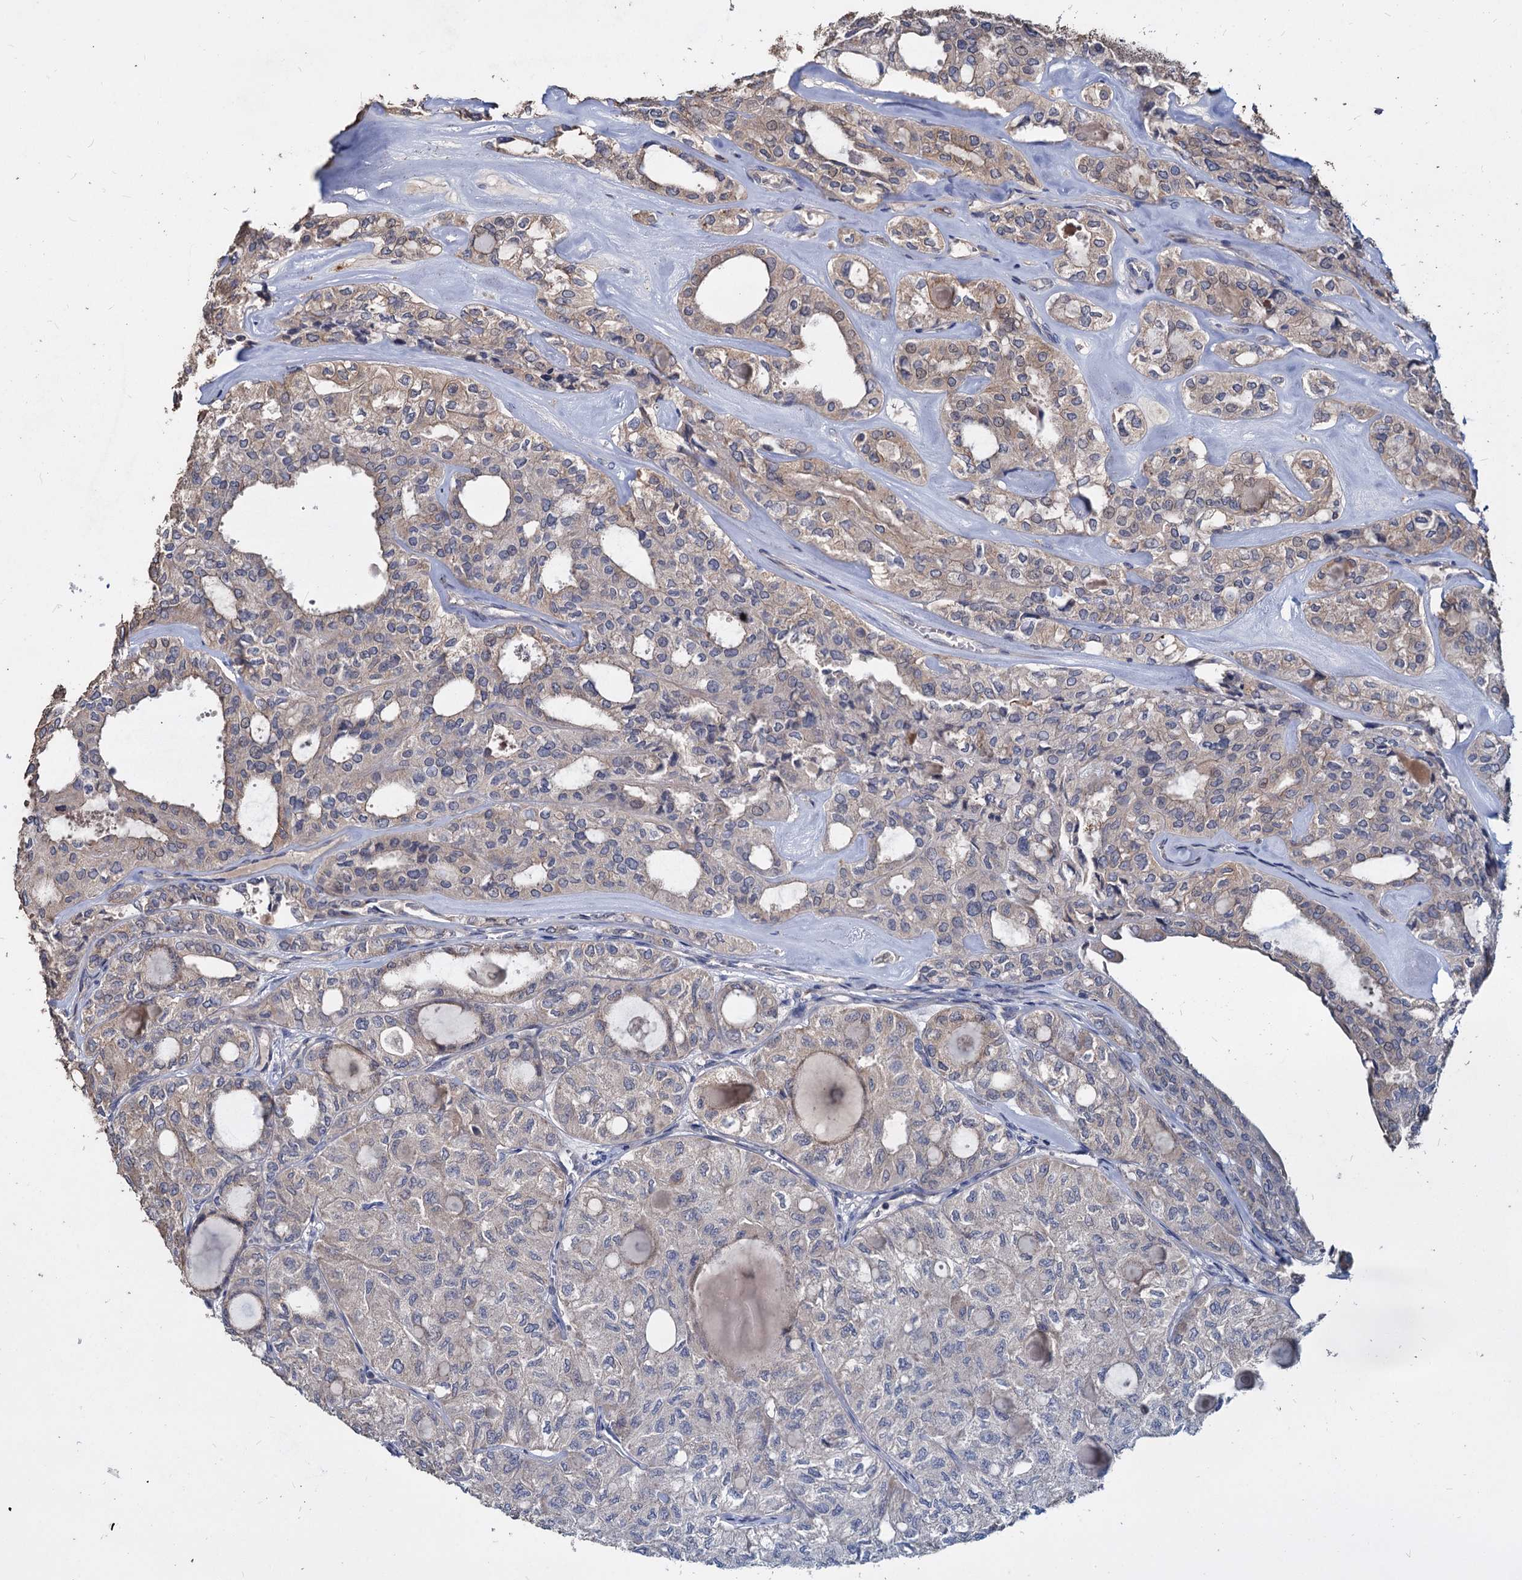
{"staining": {"intensity": "weak", "quantity": "<25%", "location": "cytoplasmic/membranous"}, "tissue": "thyroid cancer", "cell_type": "Tumor cells", "image_type": "cancer", "snomed": [{"axis": "morphology", "description": "Follicular adenoma carcinoma, NOS"}, {"axis": "topography", "description": "Thyroid gland"}], "caption": "Thyroid cancer (follicular adenoma carcinoma) was stained to show a protein in brown. There is no significant staining in tumor cells.", "gene": "DEPDC4", "patient": {"sex": "male", "age": 75}}